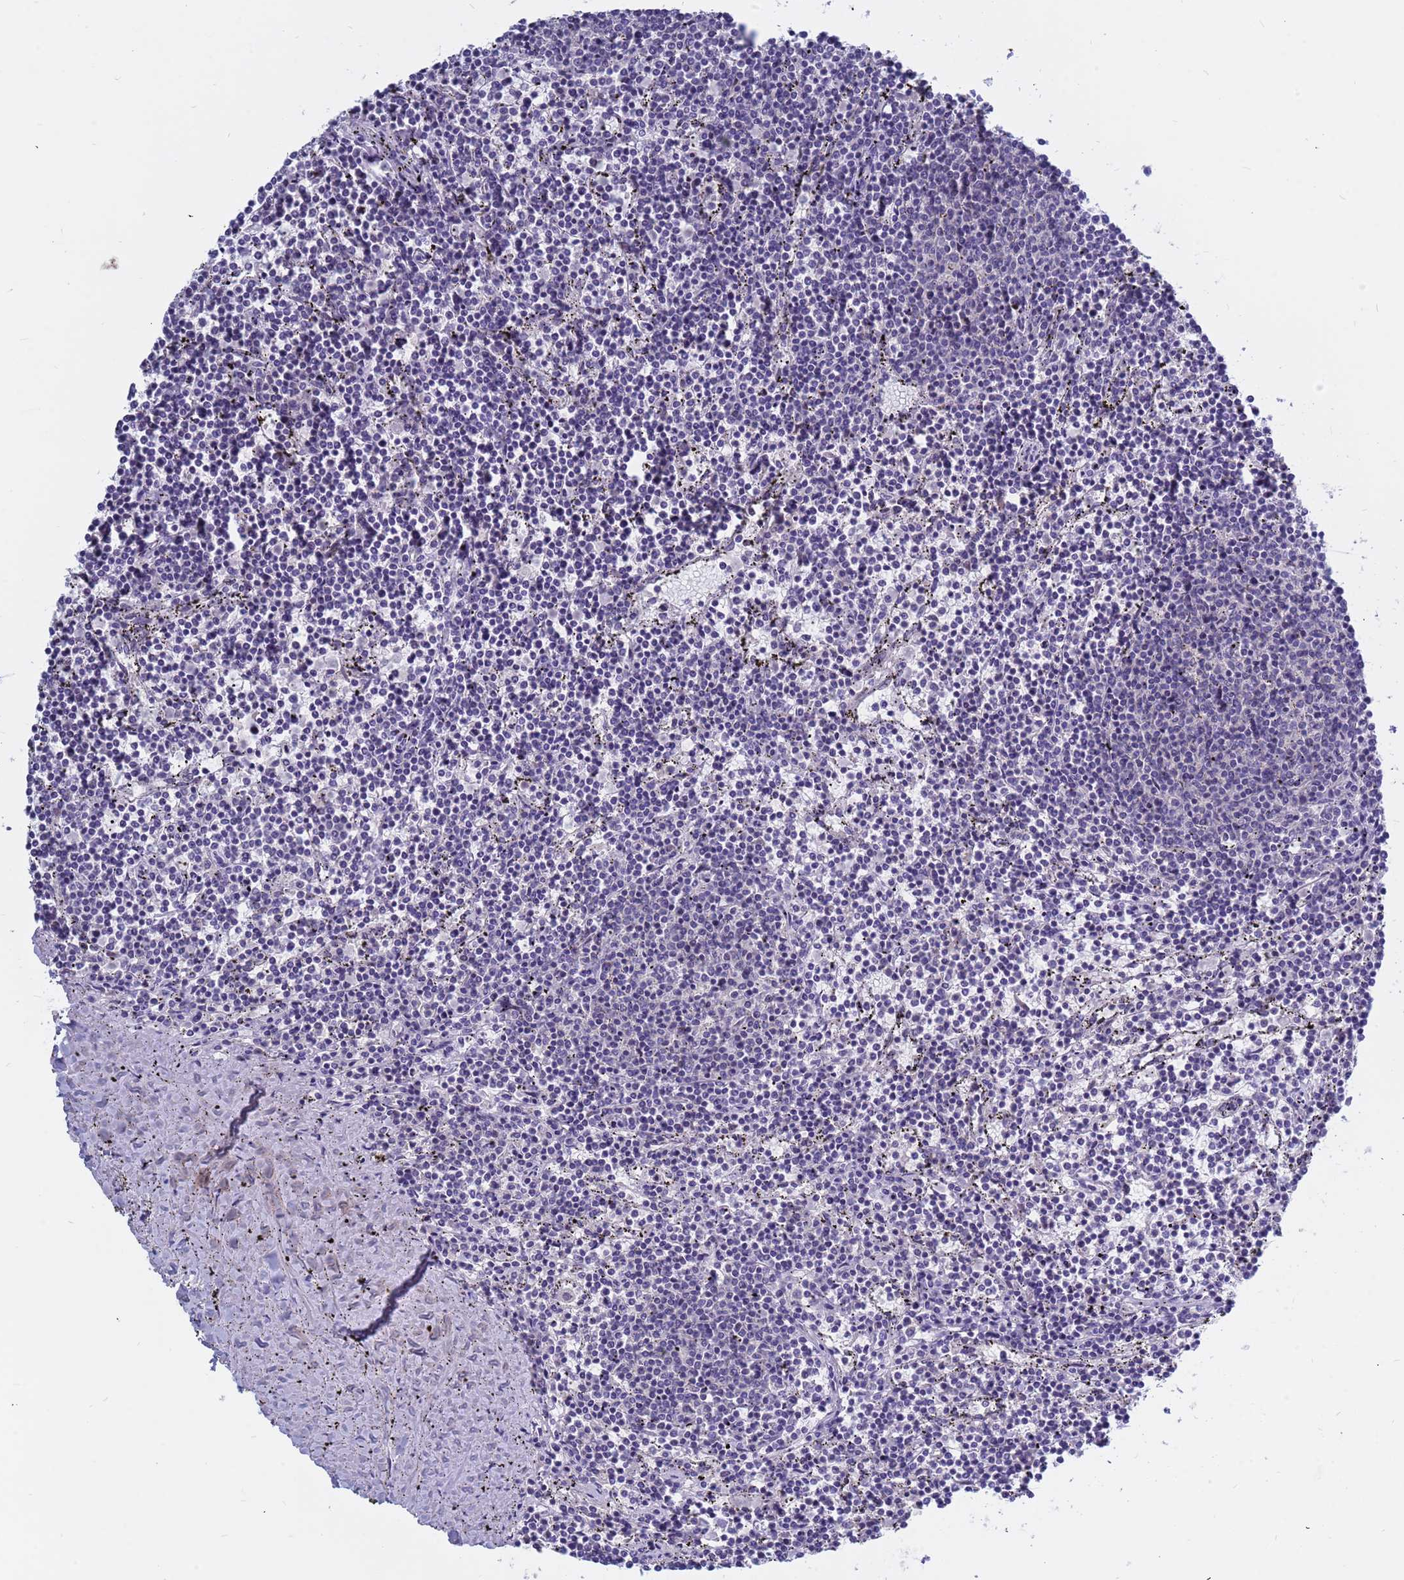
{"staining": {"intensity": "negative", "quantity": "none", "location": "none"}, "tissue": "lymphoma", "cell_type": "Tumor cells", "image_type": "cancer", "snomed": [{"axis": "morphology", "description": "Malignant lymphoma, non-Hodgkin's type, Low grade"}, {"axis": "topography", "description": "Spleen"}], "caption": "DAB (3,3'-diaminobenzidine) immunohistochemical staining of low-grade malignant lymphoma, non-Hodgkin's type reveals no significant staining in tumor cells.", "gene": "CXorf65", "patient": {"sex": "female", "age": 50}}